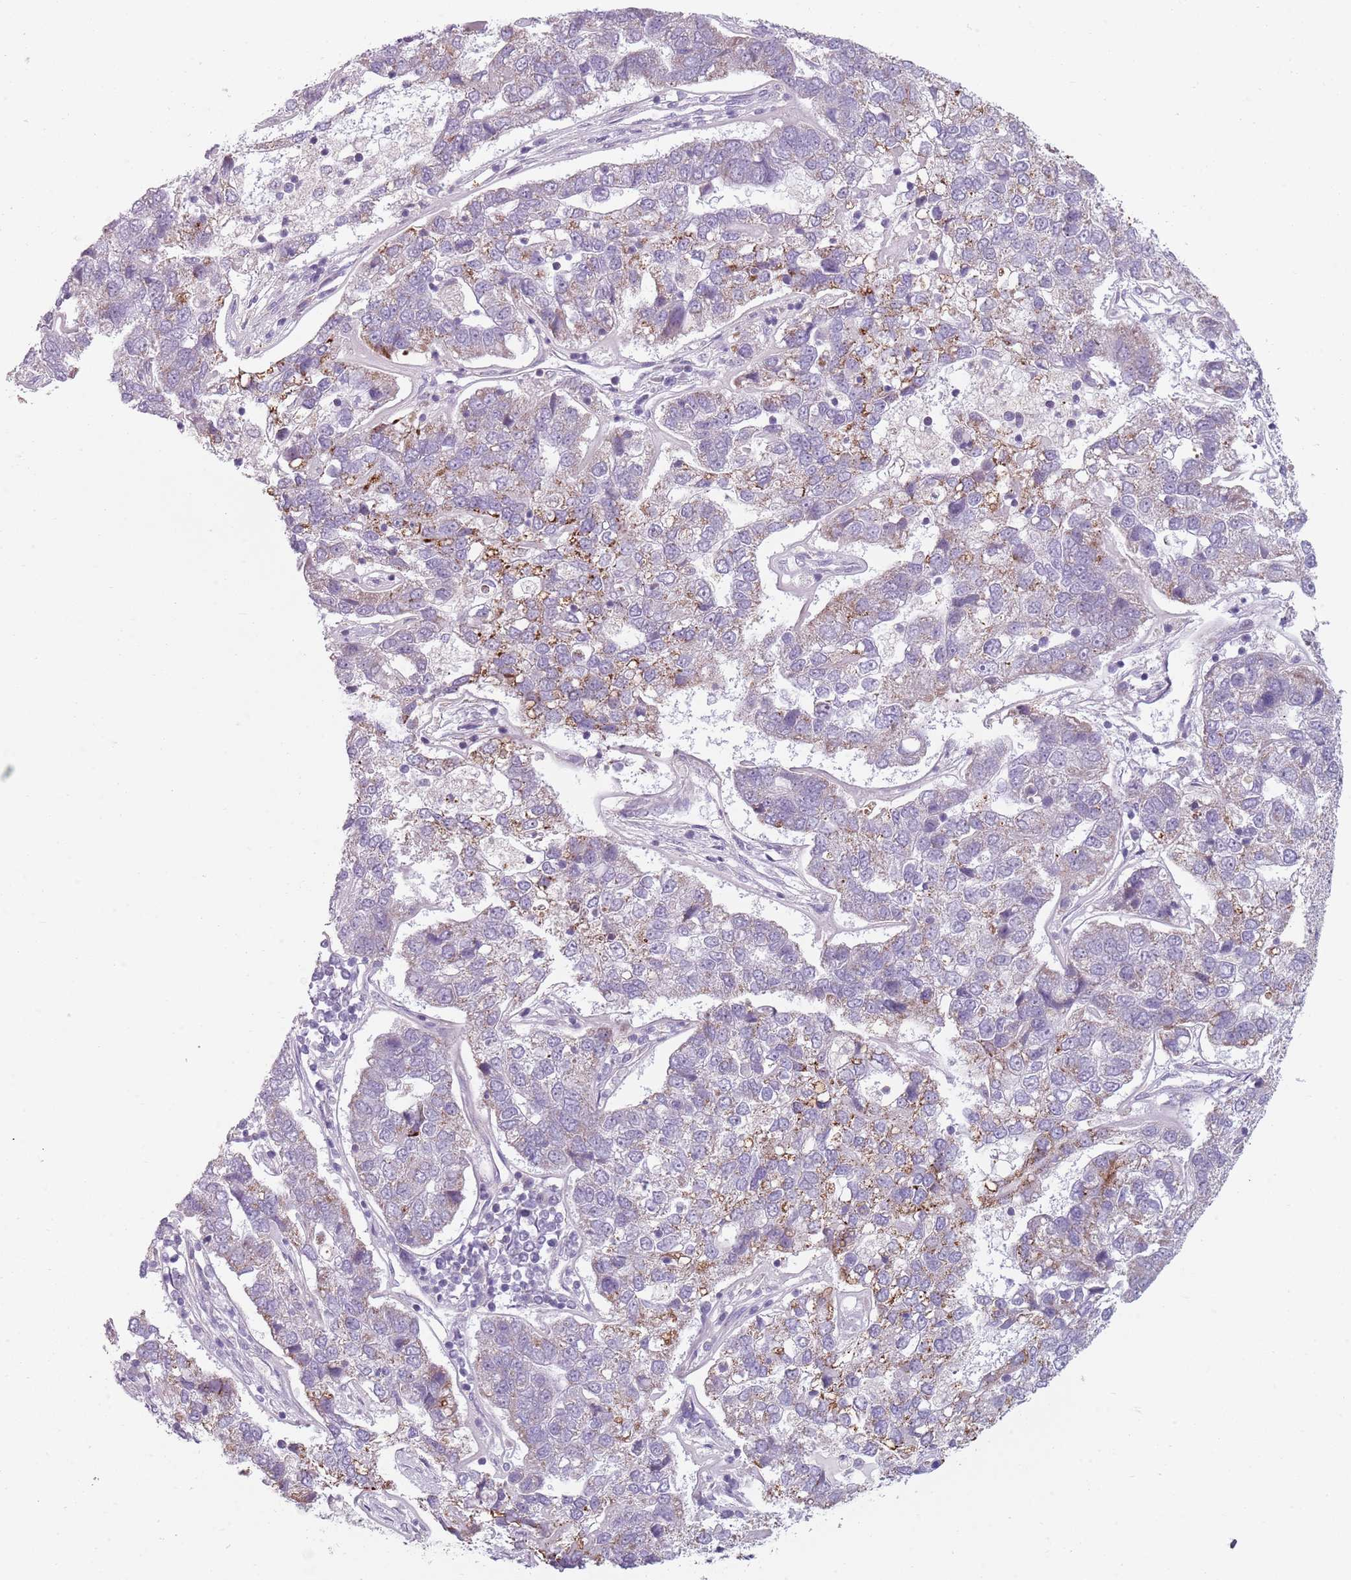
{"staining": {"intensity": "weak", "quantity": "<25%", "location": "cytoplasmic/membranous"}, "tissue": "pancreatic cancer", "cell_type": "Tumor cells", "image_type": "cancer", "snomed": [{"axis": "morphology", "description": "Adenocarcinoma, NOS"}, {"axis": "topography", "description": "Pancreas"}], "caption": "An image of pancreatic cancer (adenocarcinoma) stained for a protein shows no brown staining in tumor cells. The staining was performed using DAB to visualize the protein expression in brown, while the nuclei were stained in blue with hematoxylin (Magnification: 20x).", "gene": "MEGF8", "patient": {"sex": "female", "age": 61}}